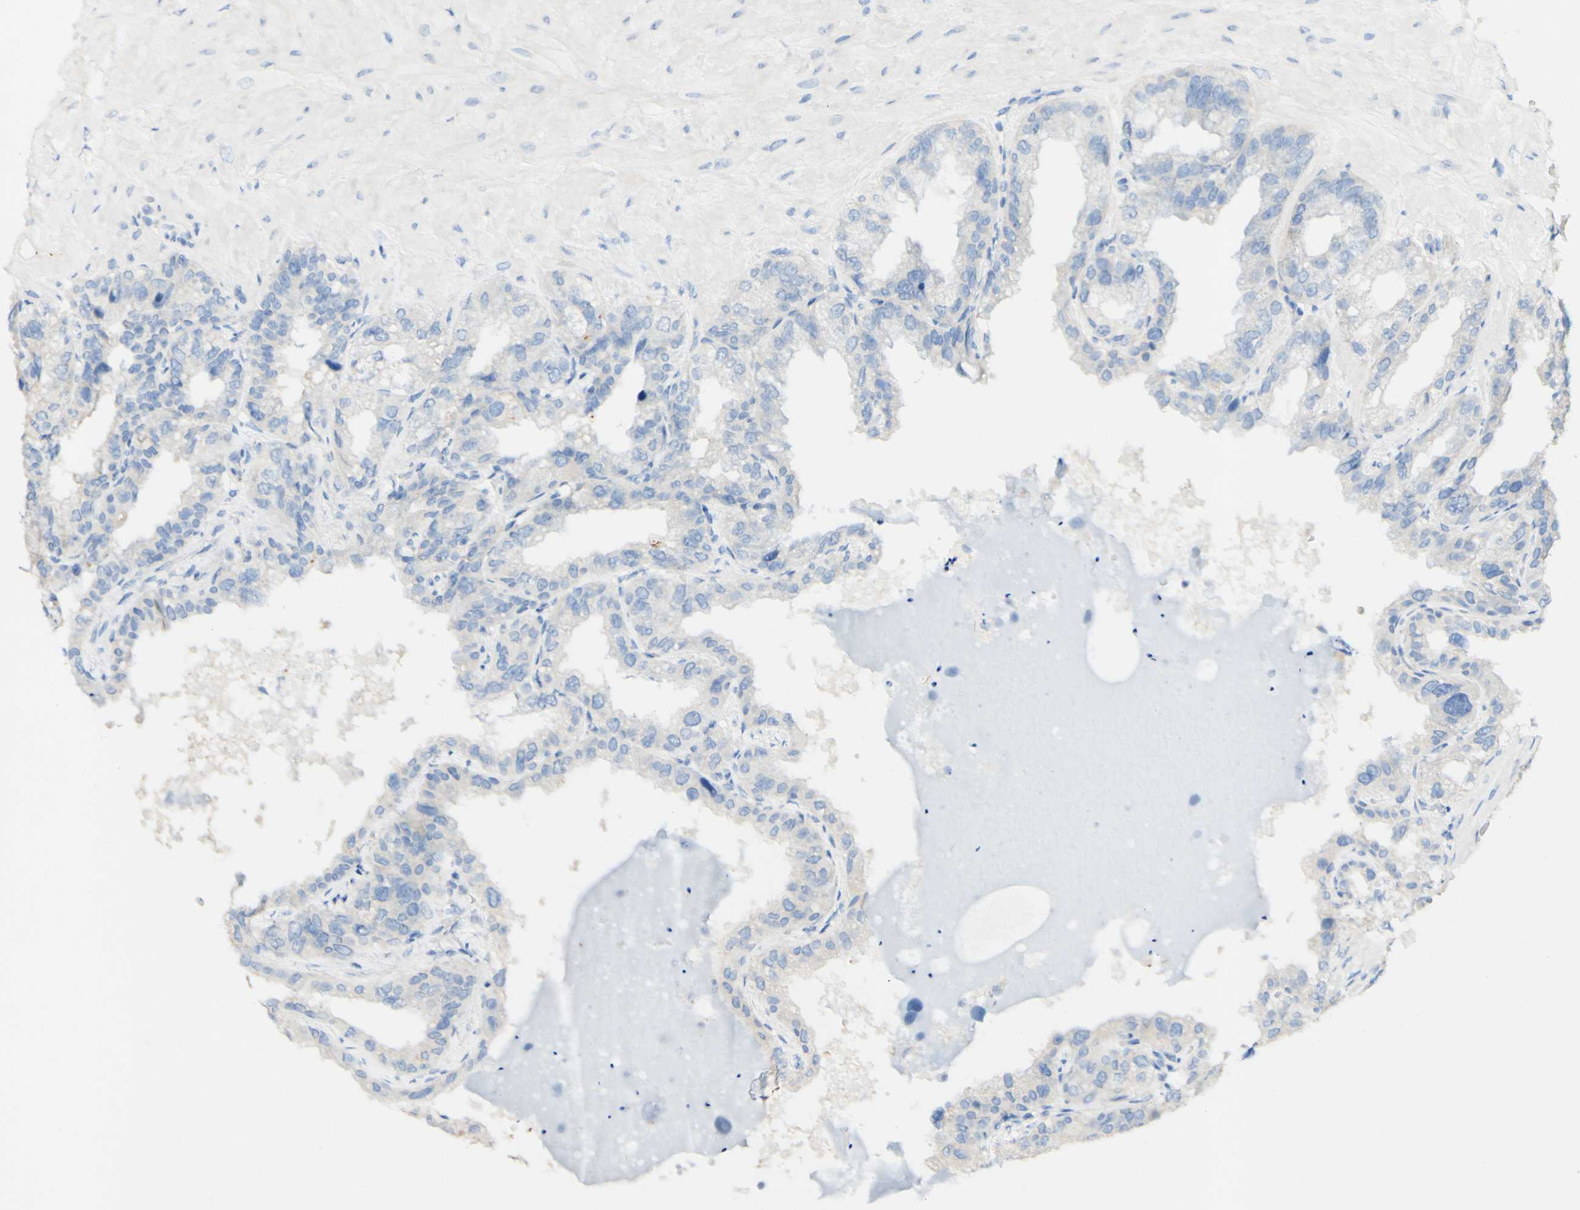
{"staining": {"intensity": "weak", "quantity": "<25%", "location": "cytoplasmic/membranous"}, "tissue": "seminal vesicle", "cell_type": "Glandular cells", "image_type": "normal", "snomed": [{"axis": "morphology", "description": "Normal tissue, NOS"}, {"axis": "topography", "description": "Seminal veicle"}], "caption": "This is an IHC photomicrograph of normal human seminal vesicle. There is no positivity in glandular cells.", "gene": "FGF4", "patient": {"sex": "male", "age": 68}}